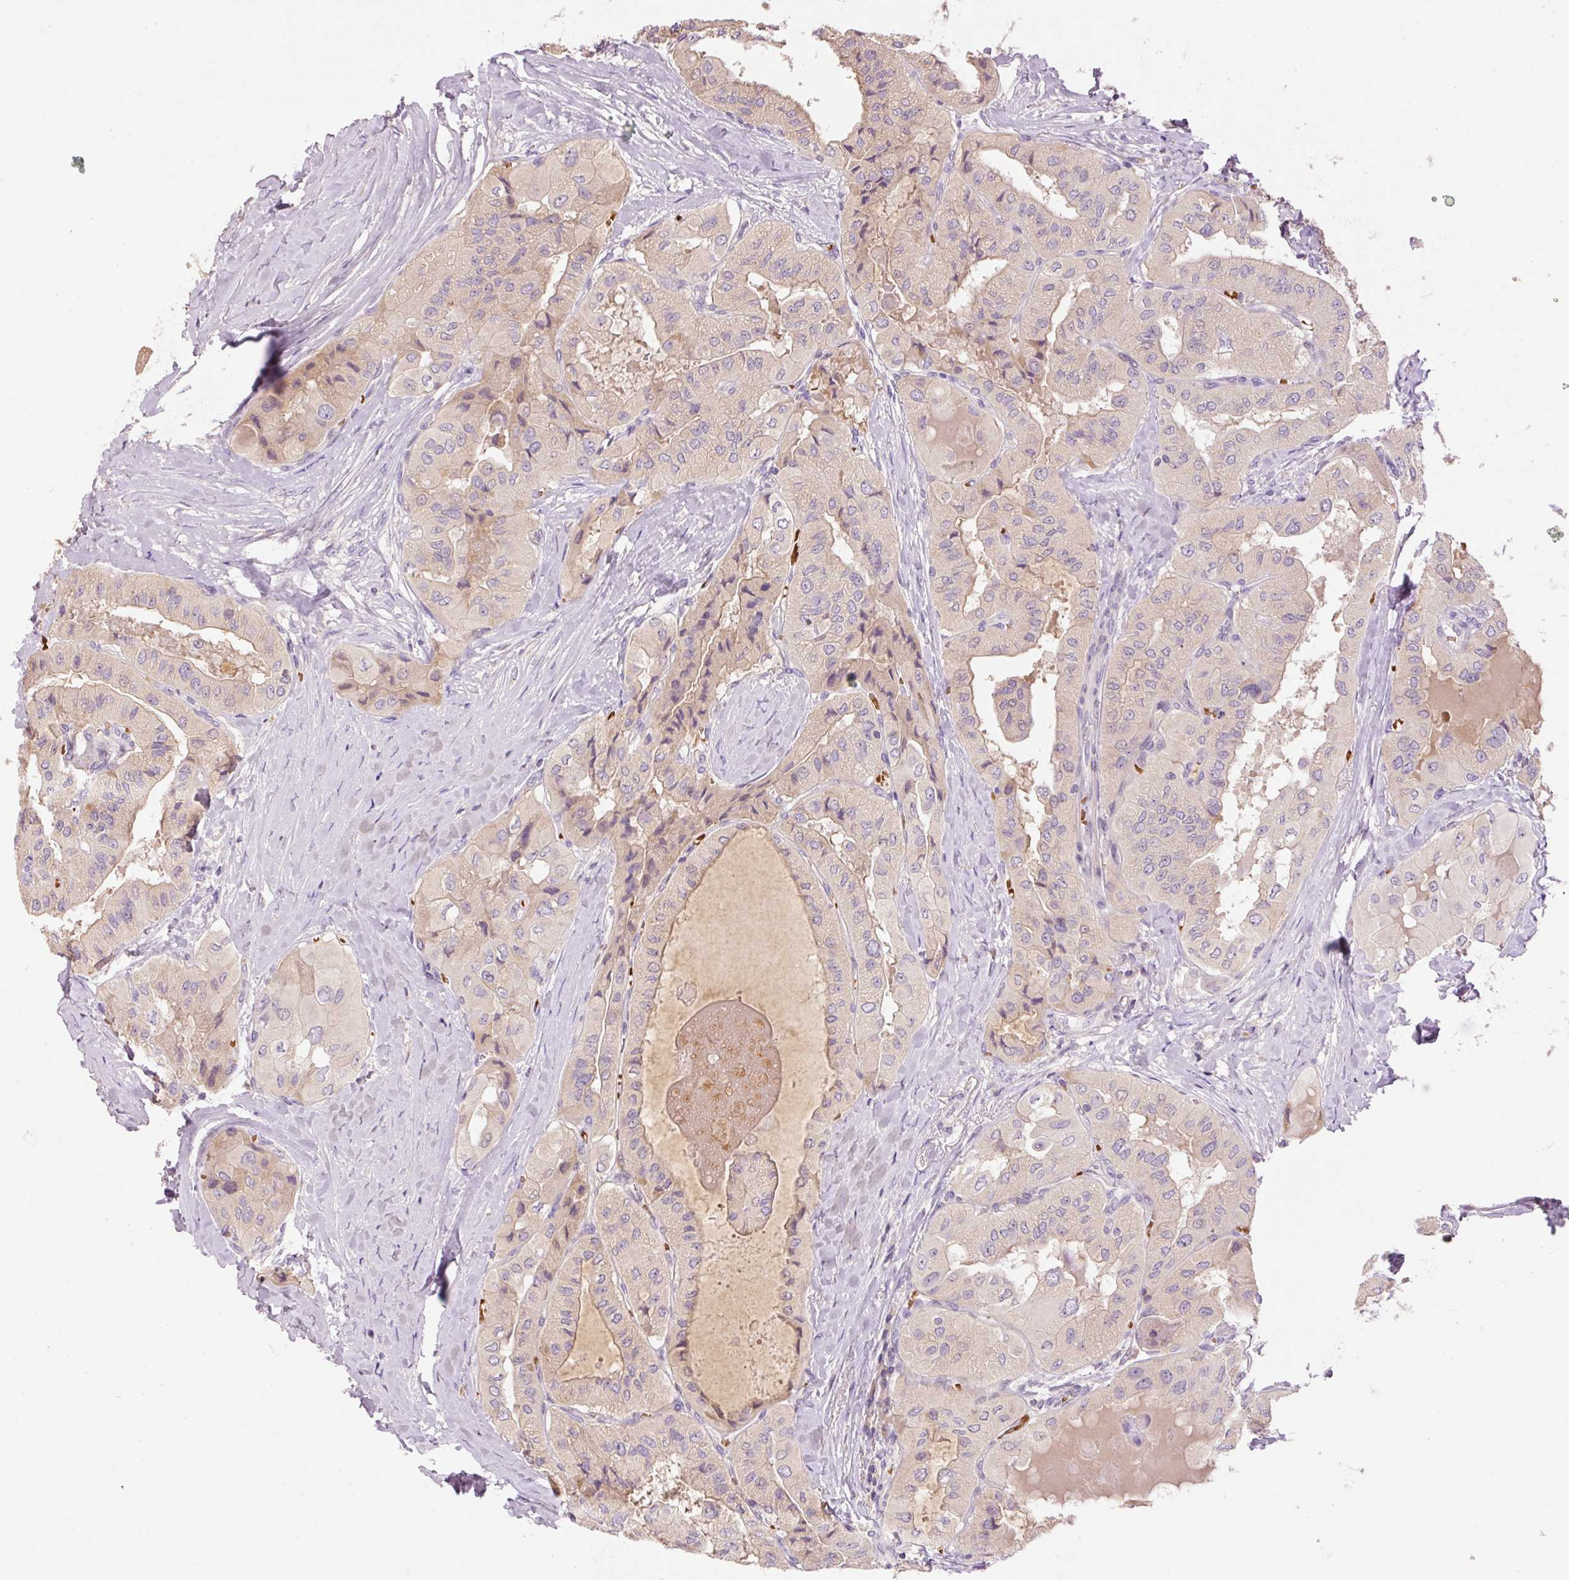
{"staining": {"intensity": "weak", "quantity": "<25%", "location": "cytoplasmic/membranous"}, "tissue": "thyroid cancer", "cell_type": "Tumor cells", "image_type": "cancer", "snomed": [{"axis": "morphology", "description": "Normal tissue, NOS"}, {"axis": "morphology", "description": "Papillary adenocarcinoma, NOS"}, {"axis": "topography", "description": "Thyroid gland"}], "caption": "IHC photomicrograph of neoplastic tissue: thyroid papillary adenocarcinoma stained with DAB reveals no significant protein positivity in tumor cells. Brightfield microscopy of IHC stained with DAB (3,3'-diaminobenzidine) (brown) and hematoxylin (blue), captured at high magnification.", "gene": "CMTM8", "patient": {"sex": "female", "age": 59}}